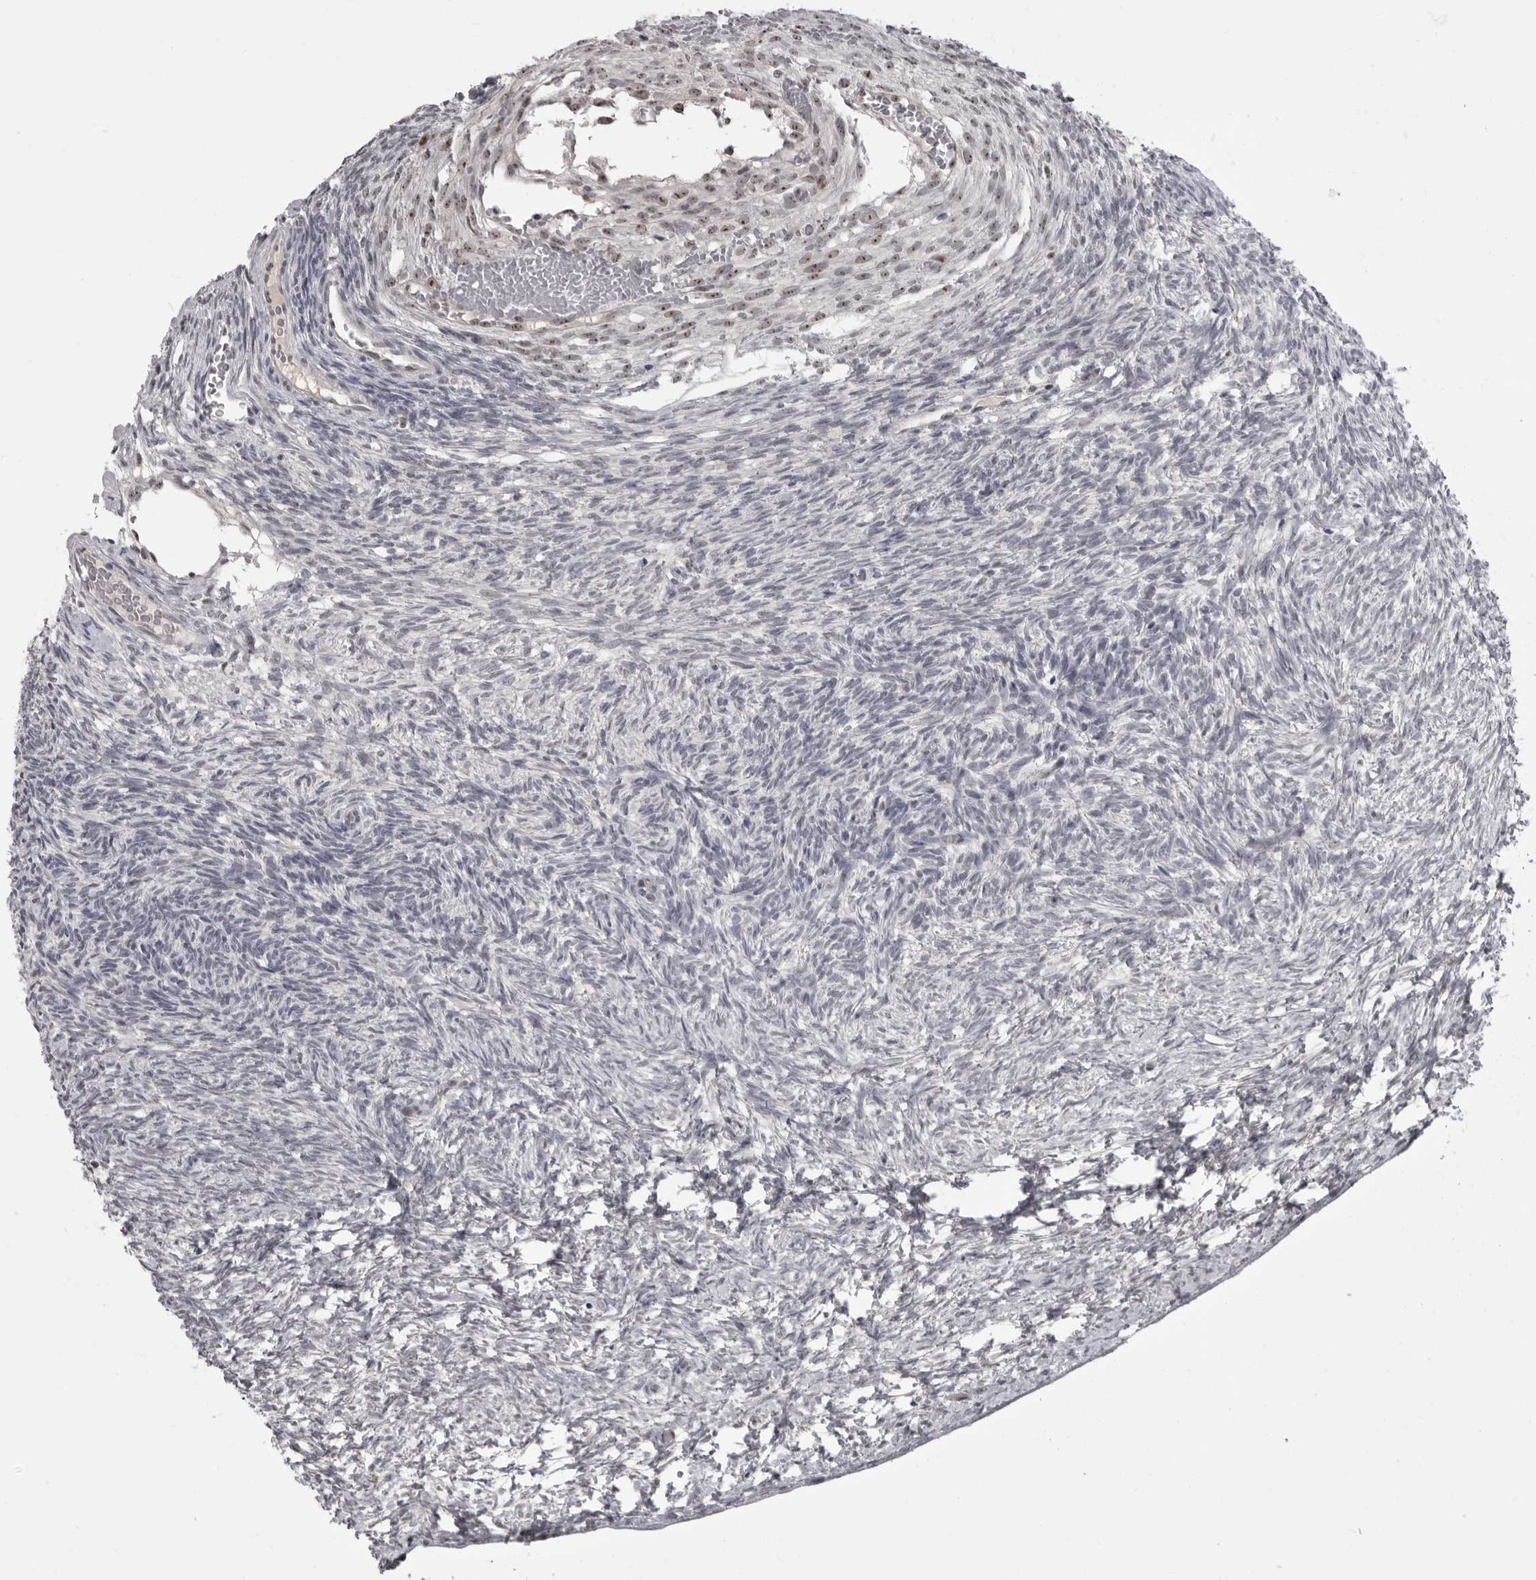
{"staining": {"intensity": "weak", "quantity": ">75%", "location": "cytoplasmic/membranous"}, "tissue": "ovary", "cell_type": "Follicle cells", "image_type": "normal", "snomed": [{"axis": "morphology", "description": "Normal tissue, NOS"}, {"axis": "topography", "description": "Ovary"}], "caption": "A brown stain highlights weak cytoplasmic/membranous expression of a protein in follicle cells of unremarkable ovary. The staining was performed using DAB (3,3'-diaminobenzidine) to visualize the protein expression in brown, while the nuclei were stained in blue with hematoxylin (Magnification: 20x).", "gene": "MRTO4", "patient": {"sex": "female", "age": 34}}